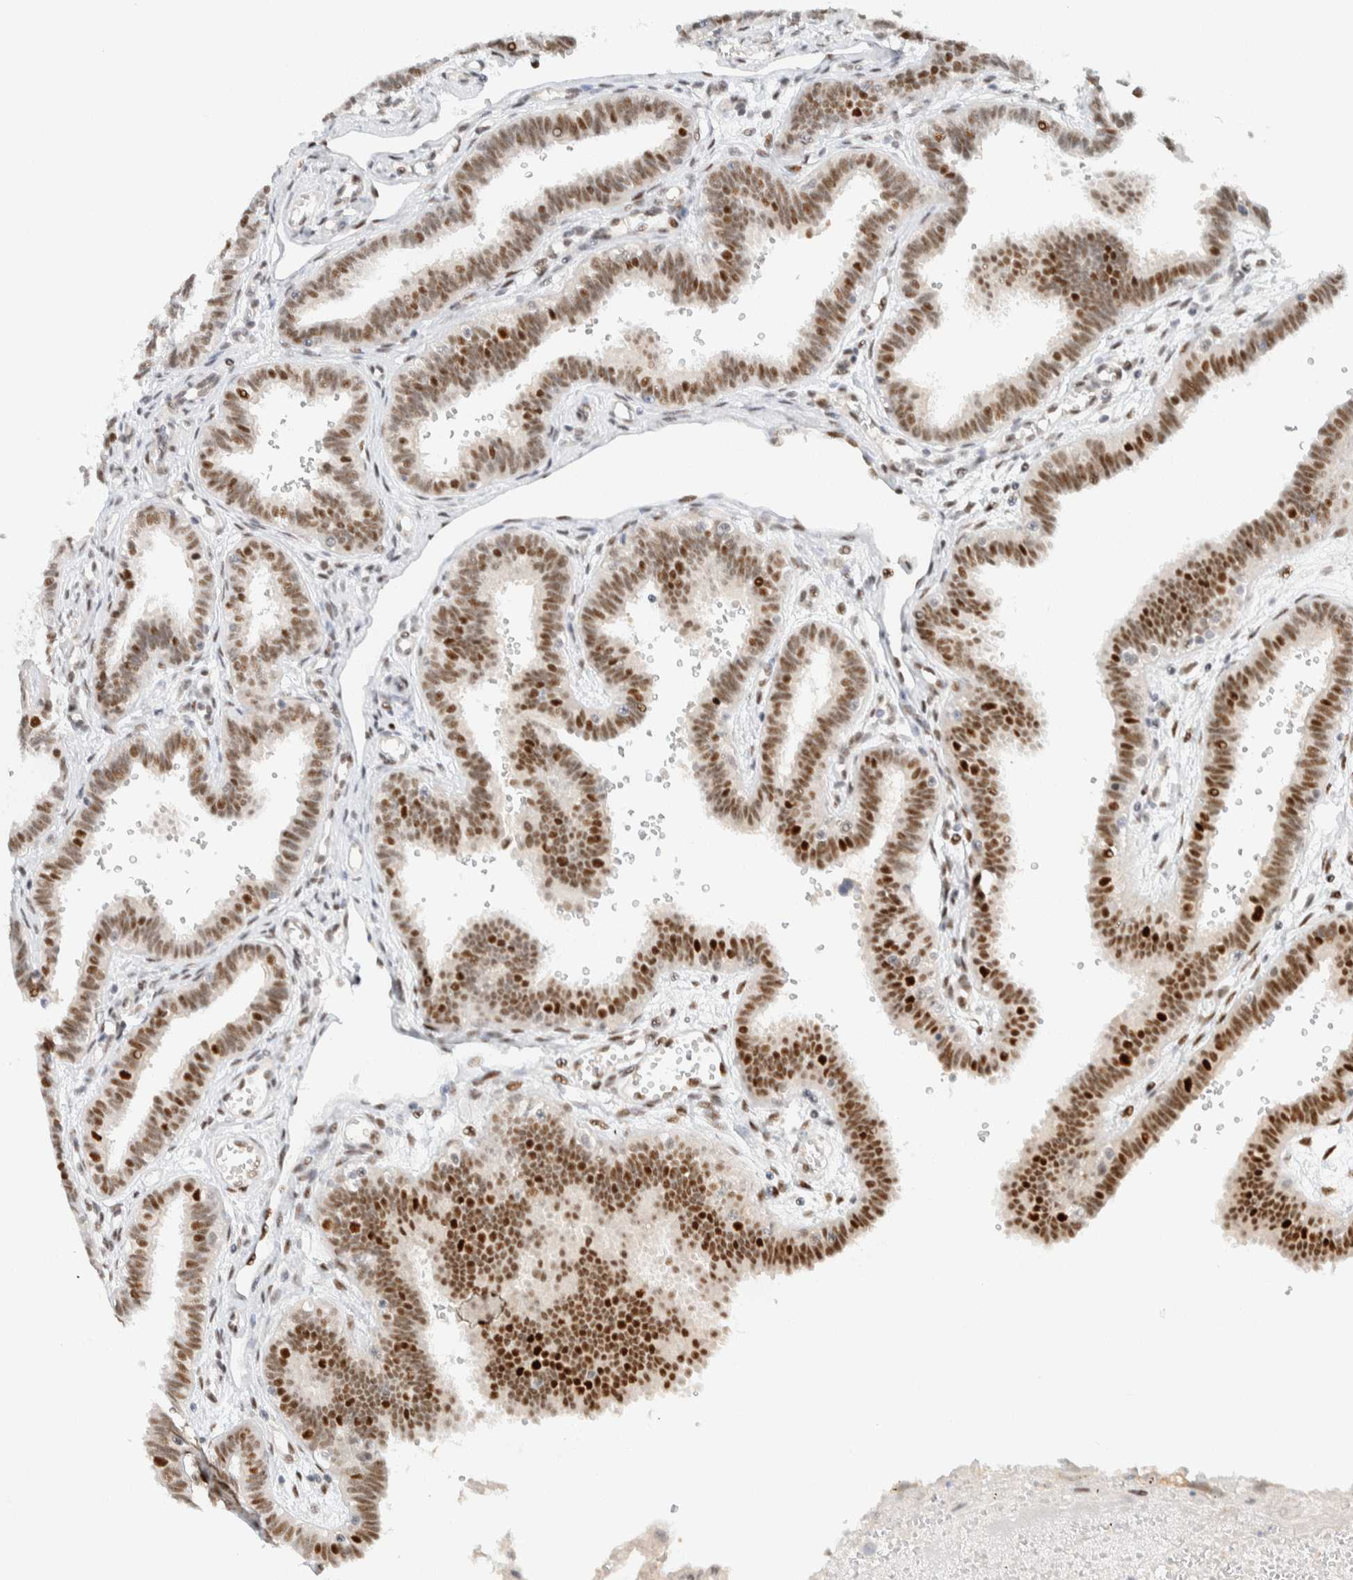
{"staining": {"intensity": "strong", "quantity": ">75%", "location": "nuclear"}, "tissue": "fallopian tube", "cell_type": "Glandular cells", "image_type": "normal", "snomed": [{"axis": "morphology", "description": "Normal tissue, NOS"}, {"axis": "topography", "description": "Fallopian tube"}], "caption": "Fallopian tube stained with a brown dye demonstrates strong nuclear positive staining in approximately >75% of glandular cells.", "gene": "ZNF683", "patient": {"sex": "female", "age": 32}}